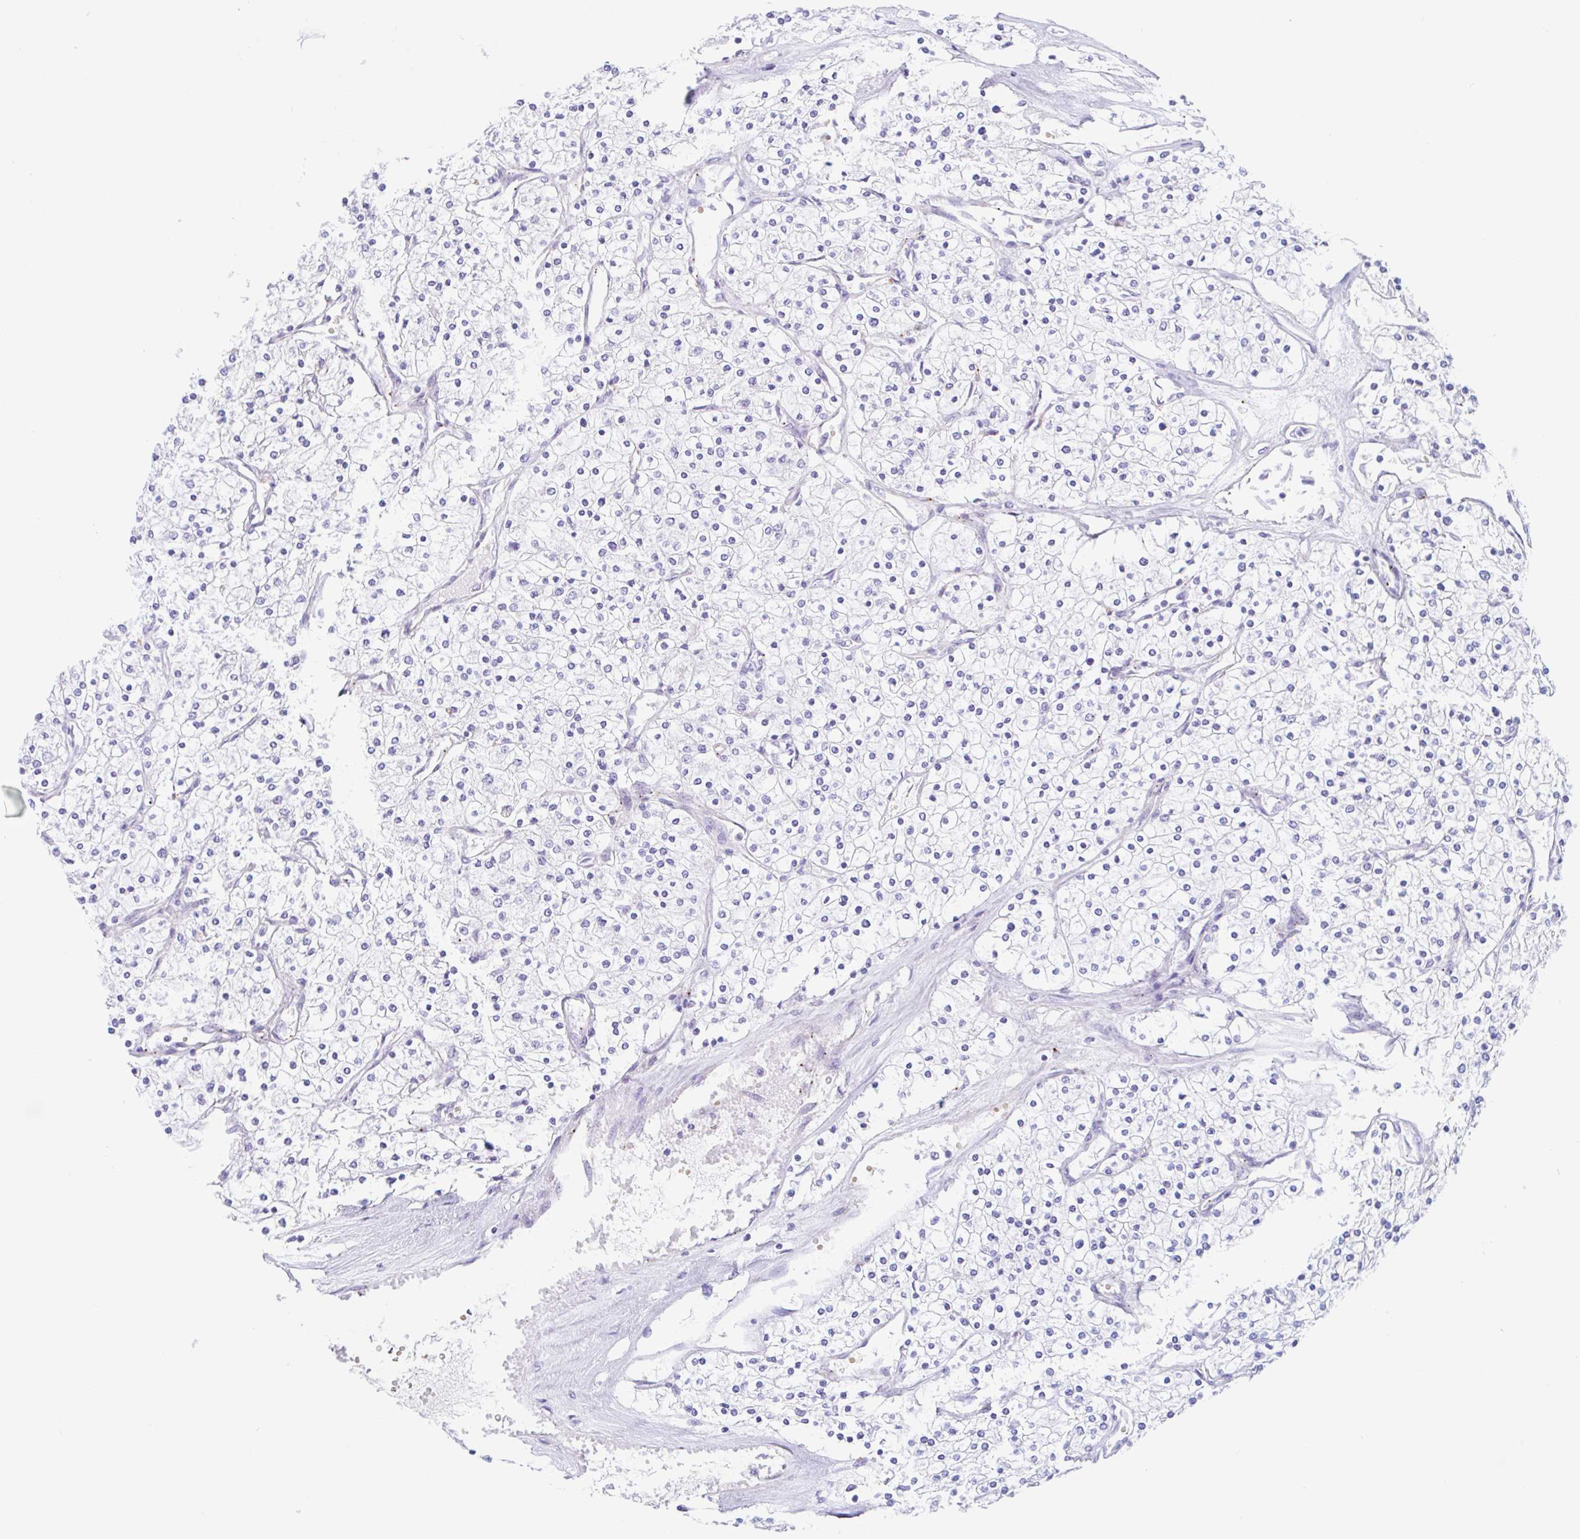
{"staining": {"intensity": "negative", "quantity": "none", "location": "none"}, "tissue": "renal cancer", "cell_type": "Tumor cells", "image_type": "cancer", "snomed": [{"axis": "morphology", "description": "Adenocarcinoma, NOS"}, {"axis": "topography", "description": "Kidney"}], "caption": "This image is of renal adenocarcinoma stained with immunohistochemistry to label a protein in brown with the nuclei are counter-stained blue. There is no expression in tumor cells. (DAB immunohistochemistry (IHC) visualized using brightfield microscopy, high magnification).", "gene": "ANKRD9", "patient": {"sex": "male", "age": 80}}